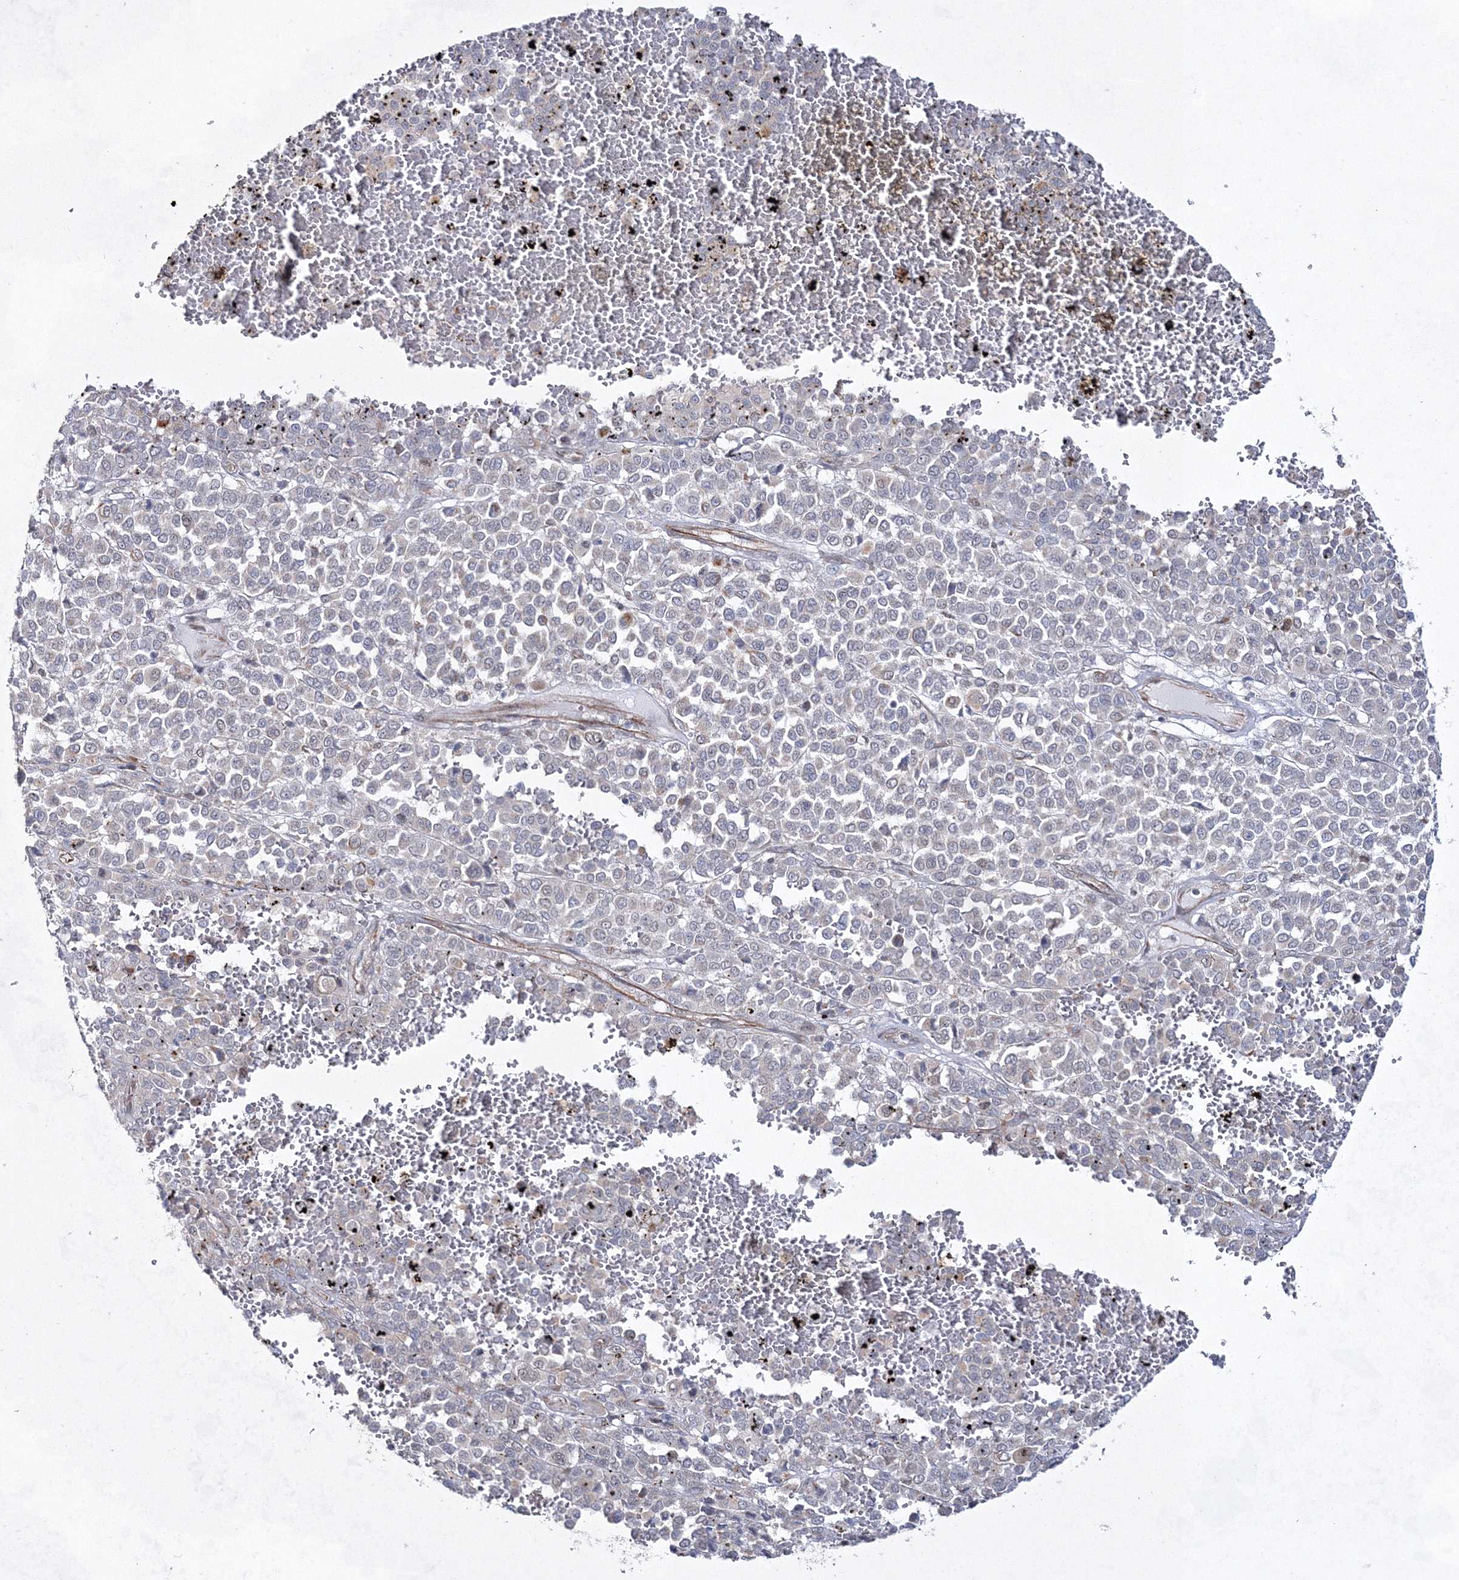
{"staining": {"intensity": "negative", "quantity": "none", "location": "none"}, "tissue": "melanoma", "cell_type": "Tumor cells", "image_type": "cancer", "snomed": [{"axis": "morphology", "description": "Malignant melanoma, Metastatic site"}, {"axis": "topography", "description": "Pancreas"}], "caption": "Photomicrograph shows no significant protein positivity in tumor cells of malignant melanoma (metastatic site). (DAB immunohistochemistry (IHC) visualized using brightfield microscopy, high magnification).", "gene": "SNIP1", "patient": {"sex": "female", "age": 30}}